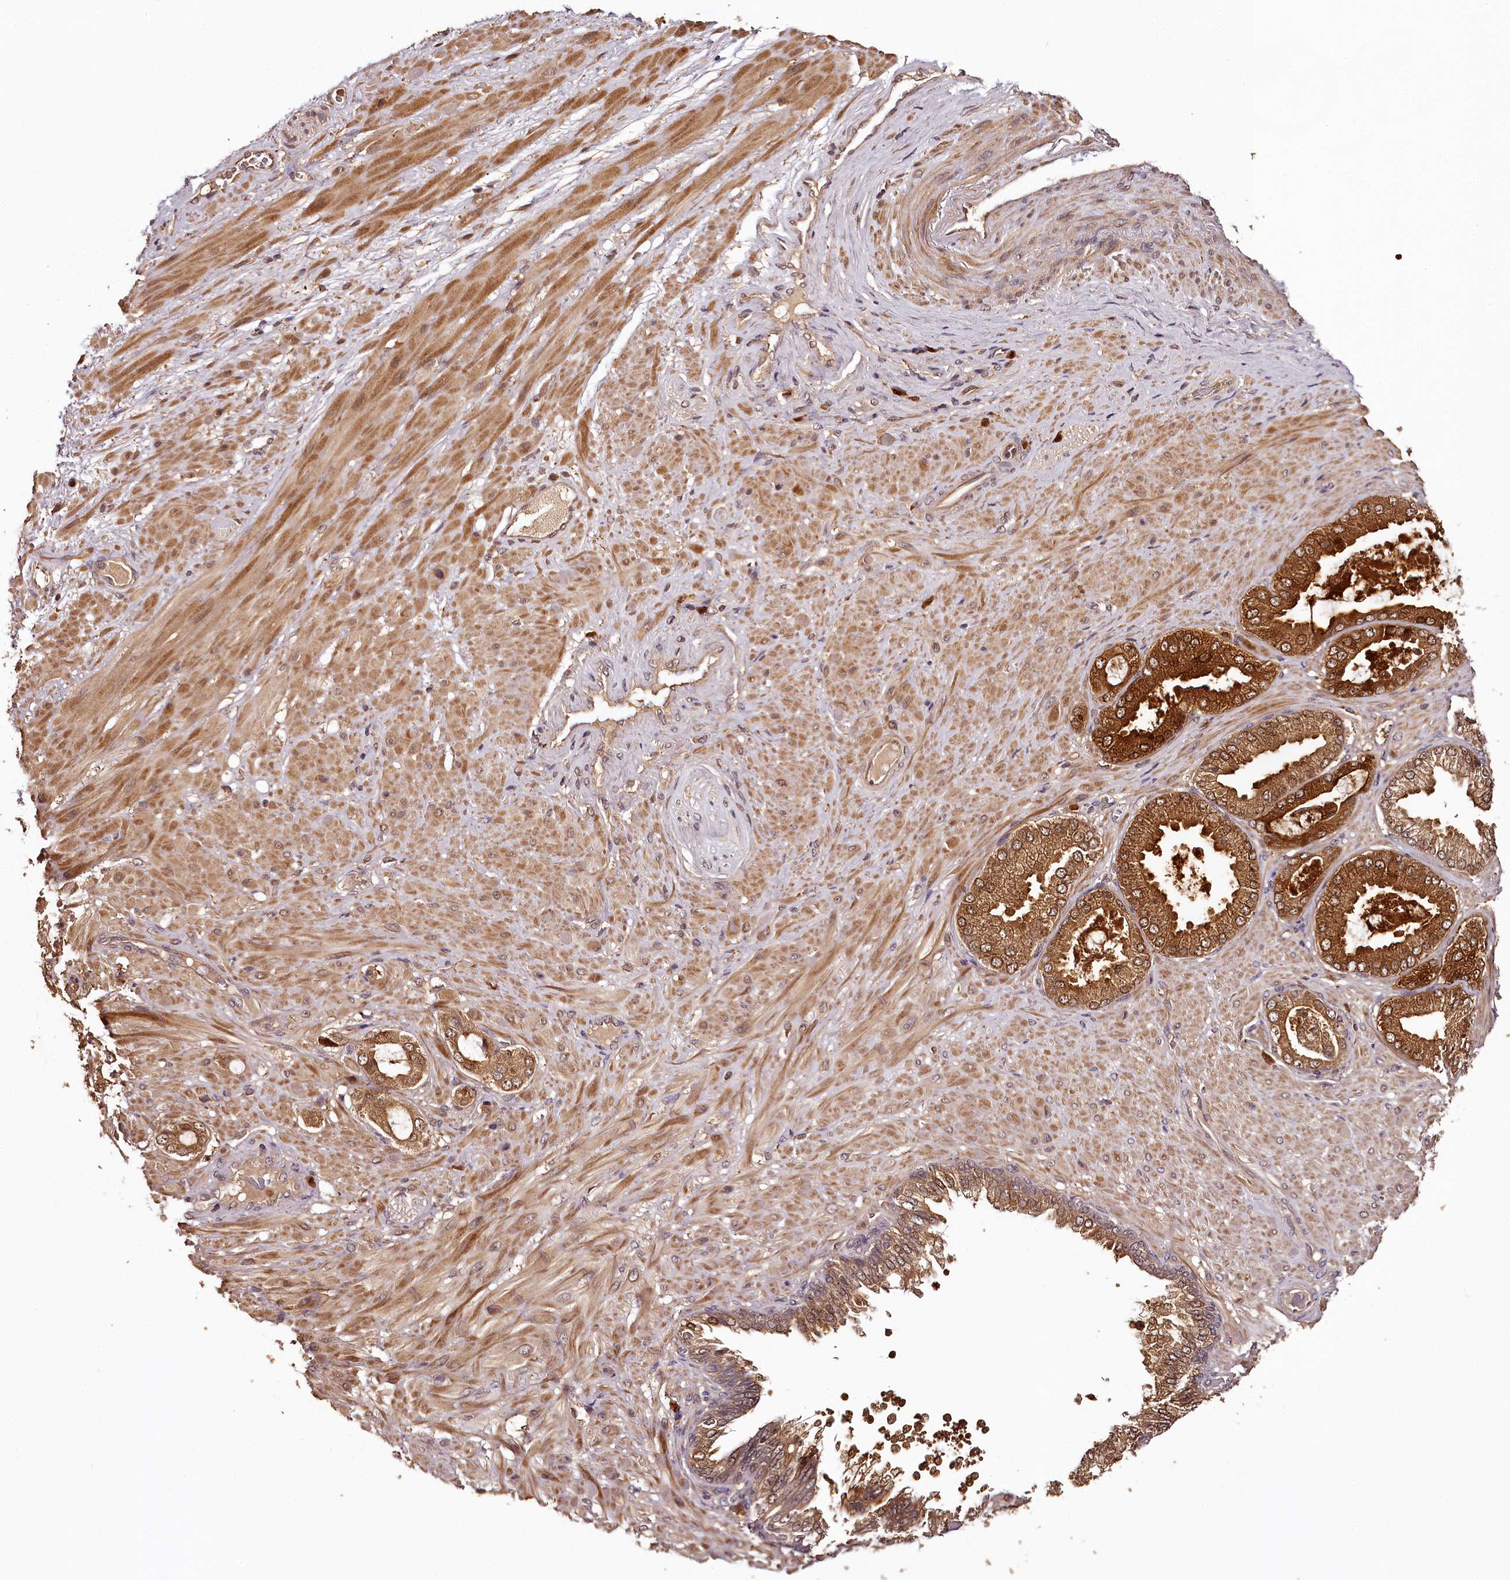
{"staining": {"intensity": "moderate", "quantity": "25%-75%", "location": "cytoplasmic/membranous,nuclear"}, "tissue": "adipose tissue", "cell_type": "Adipocytes", "image_type": "normal", "snomed": [{"axis": "morphology", "description": "Normal tissue, NOS"}, {"axis": "morphology", "description": "Adenocarcinoma, Low grade"}, {"axis": "topography", "description": "Prostate"}, {"axis": "topography", "description": "Peripheral nerve tissue"}], "caption": "An image of adipose tissue stained for a protein exhibits moderate cytoplasmic/membranous,nuclear brown staining in adipocytes. (Stains: DAB in brown, nuclei in blue, Microscopy: brightfield microscopy at high magnification).", "gene": "TTC12", "patient": {"sex": "male", "age": 63}}